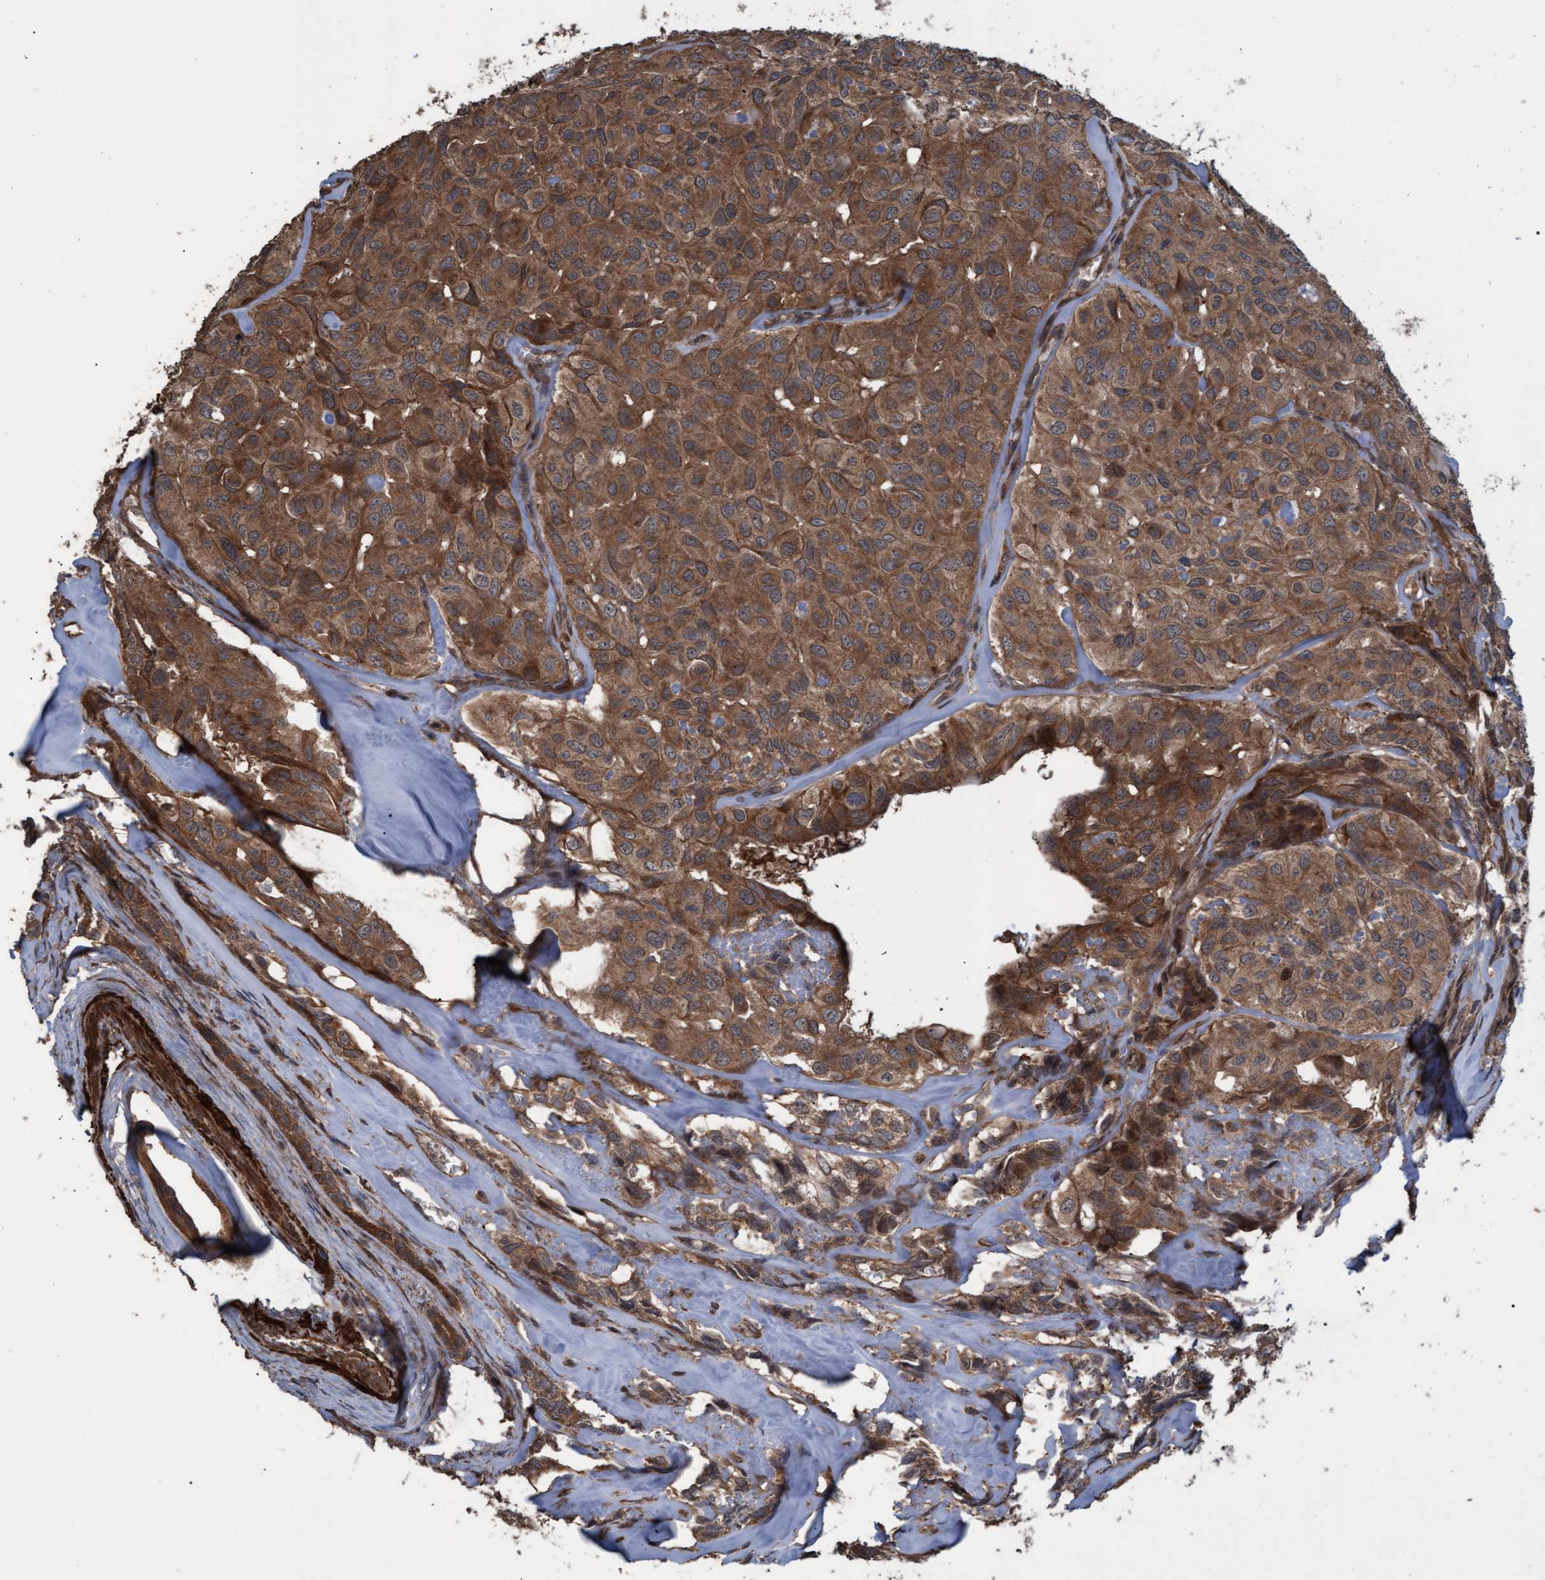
{"staining": {"intensity": "moderate", "quantity": ">75%", "location": "cytoplasmic/membranous"}, "tissue": "head and neck cancer", "cell_type": "Tumor cells", "image_type": "cancer", "snomed": [{"axis": "morphology", "description": "Adenocarcinoma, NOS"}, {"axis": "topography", "description": "Salivary gland, NOS"}, {"axis": "topography", "description": "Head-Neck"}], "caption": "High-magnification brightfield microscopy of head and neck cancer (adenocarcinoma) stained with DAB (3,3'-diaminobenzidine) (brown) and counterstained with hematoxylin (blue). tumor cells exhibit moderate cytoplasmic/membranous staining is present in about>75% of cells.", "gene": "GGT6", "patient": {"sex": "female", "age": 76}}